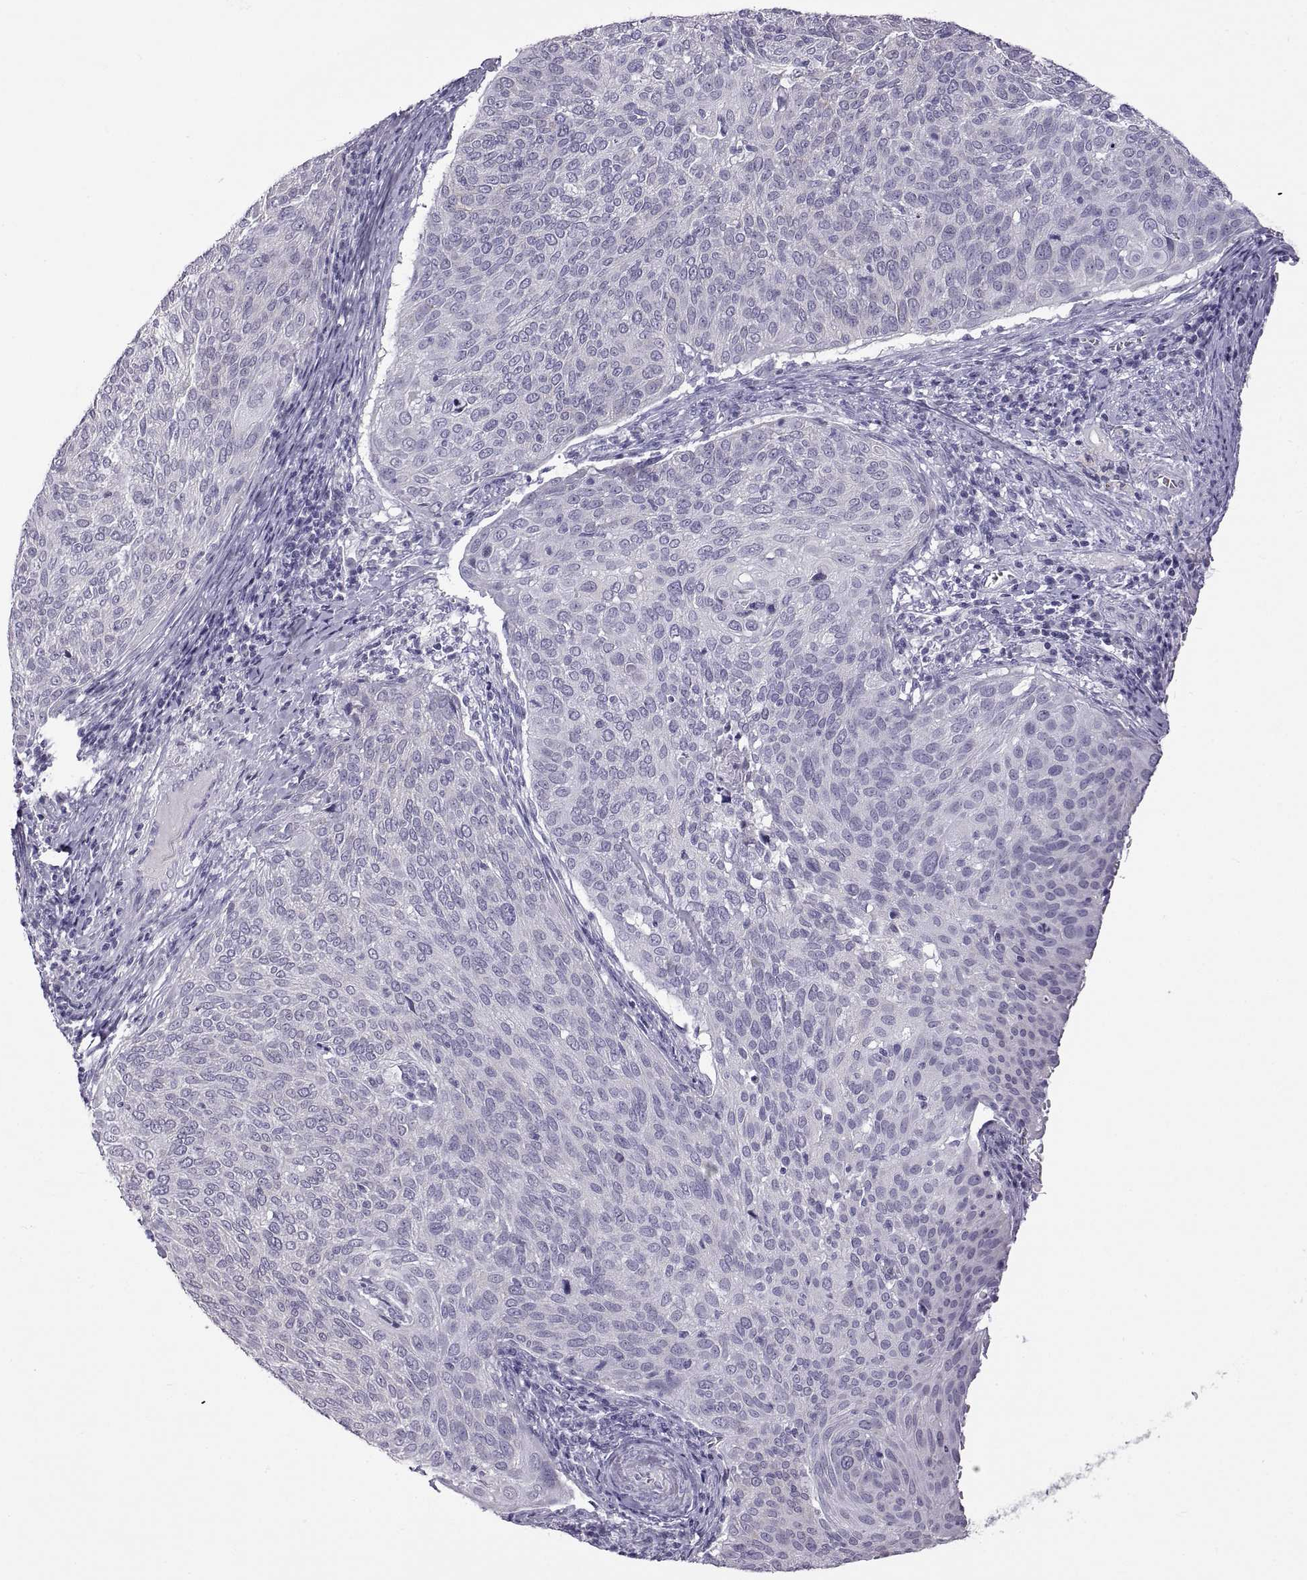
{"staining": {"intensity": "negative", "quantity": "none", "location": "none"}, "tissue": "cervical cancer", "cell_type": "Tumor cells", "image_type": "cancer", "snomed": [{"axis": "morphology", "description": "Squamous cell carcinoma, NOS"}, {"axis": "topography", "description": "Cervix"}], "caption": "Tumor cells show no significant protein positivity in cervical cancer (squamous cell carcinoma).", "gene": "RDM1", "patient": {"sex": "female", "age": 39}}